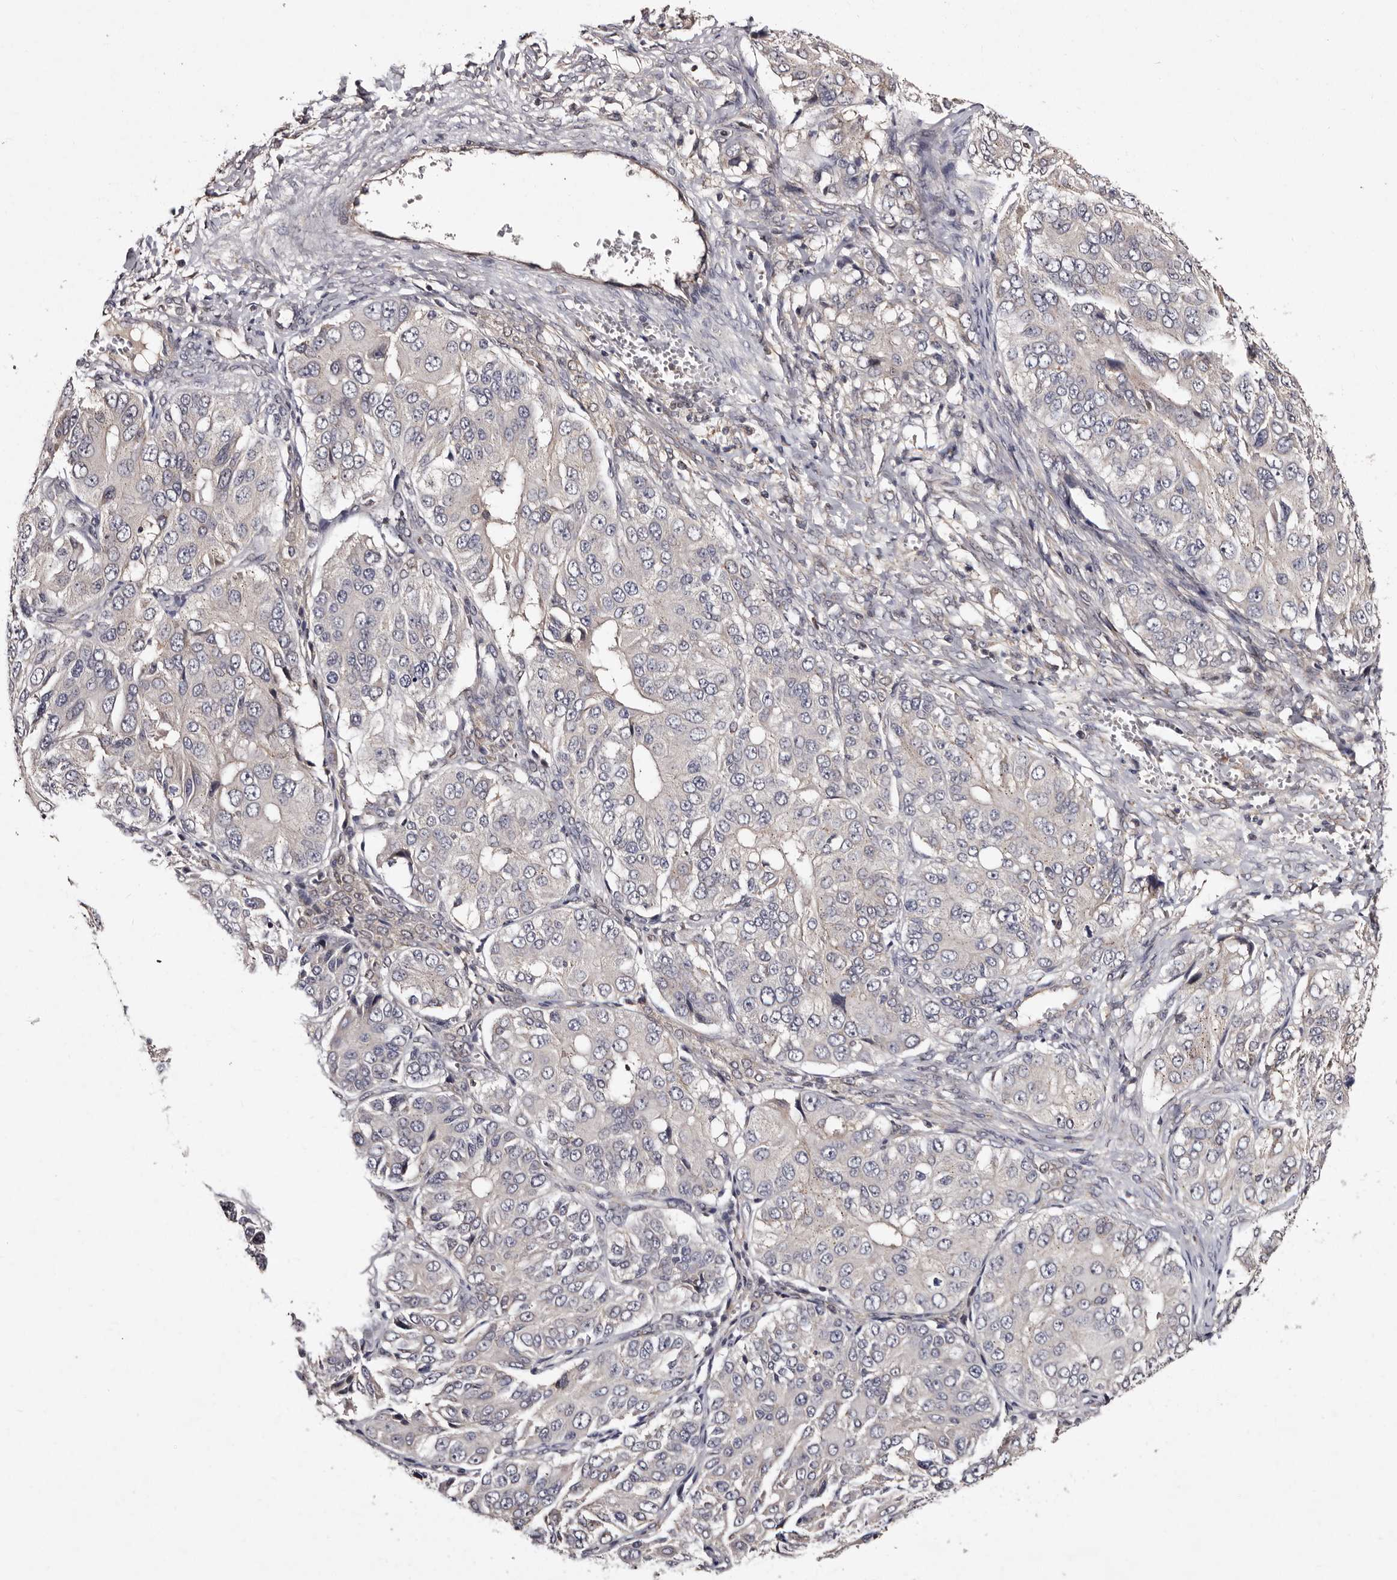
{"staining": {"intensity": "negative", "quantity": "none", "location": "none"}, "tissue": "ovarian cancer", "cell_type": "Tumor cells", "image_type": "cancer", "snomed": [{"axis": "morphology", "description": "Carcinoma, endometroid"}, {"axis": "topography", "description": "Ovary"}], "caption": "Immunohistochemical staining of endometroid carcinoma (ovarian) displays no significant positivity in tumor cells.", "gene": "DNPH1", "patient": {"sex": "female", "age": 51}}